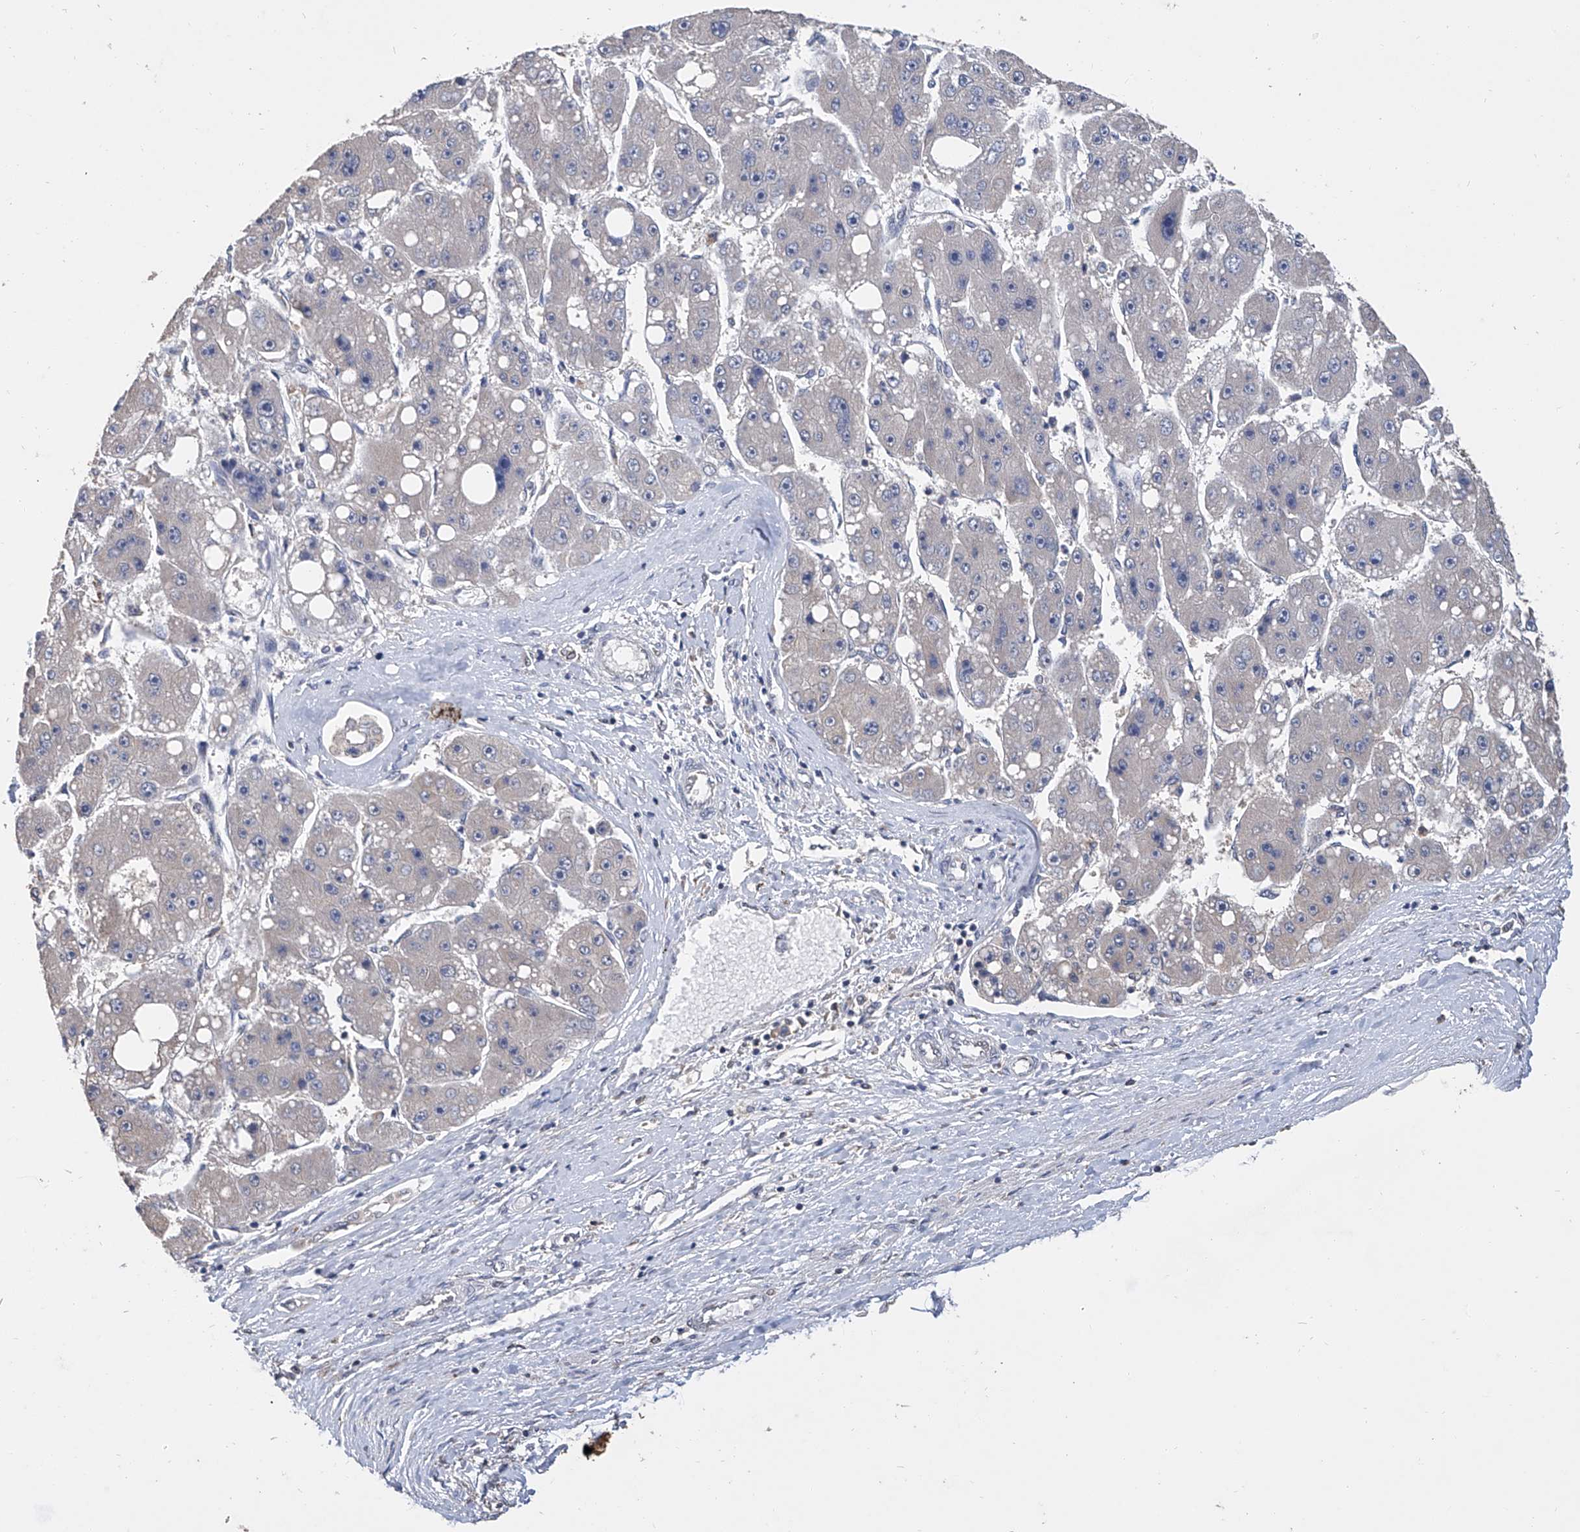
{"staining": {"intensity": "negative", "quantity": "none", "location": "none"}, "tissue": "liver cancer", "cell_type": "Tumor cells", "image_type": "cancer", "snomed": [{"axis": "morphology", "description": "Carcinoma, Hepatocellular, NOS"}, {"axis": "topography", "description": "Liver"}], "caption": "Tumor cells are negative for brown protein staining in hepatocellular carcinoma (liver).", "gene": "GPT", "patient": {"sex": "female", "age": 61}}